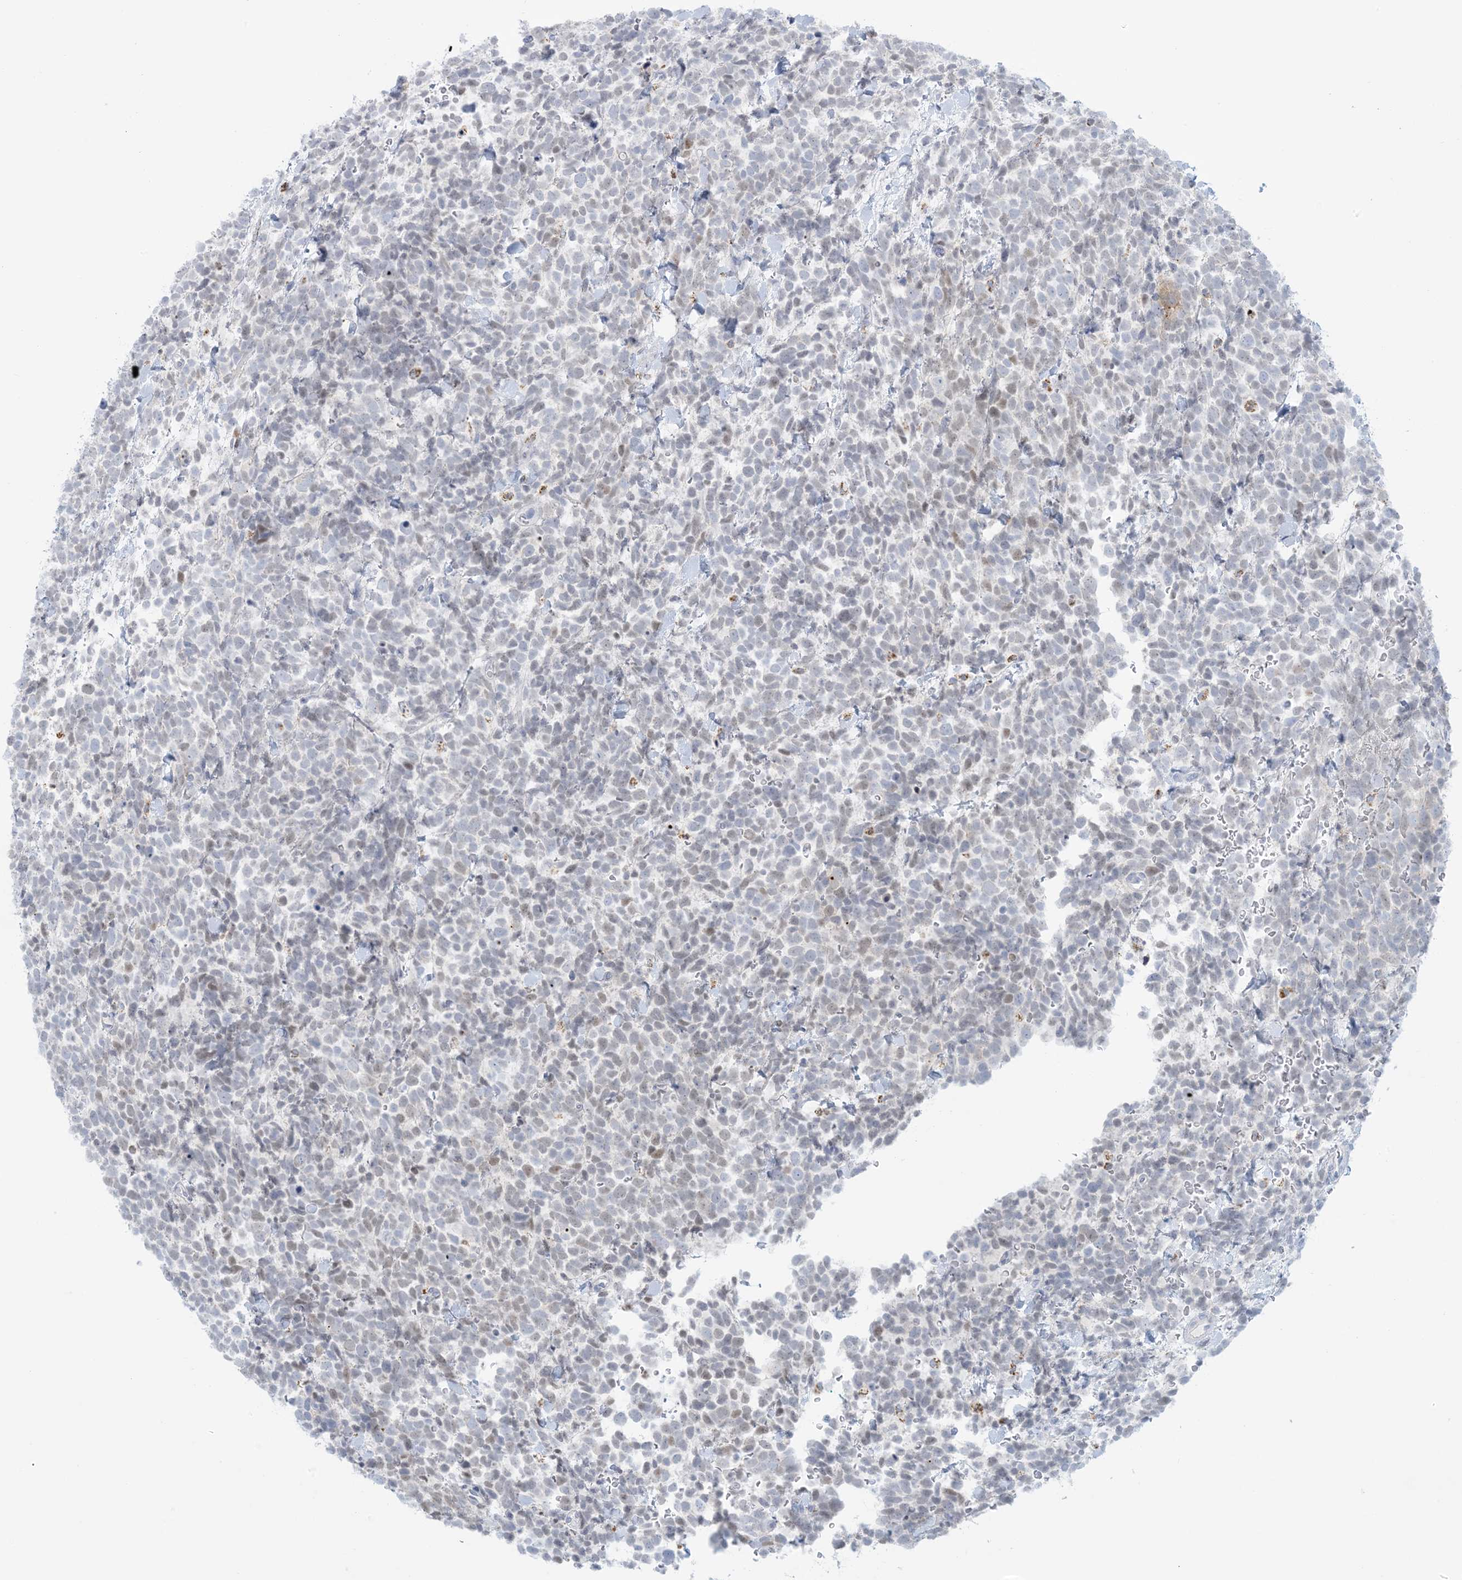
{"staining": {"intensity": "weak", "quantity": "<25%", "location": "nuclear"}, "tissue": "urothelial cancer", "cell_type": "Tumor cells", "image_type": "cancer", "snomed": [{"axis": "morphology", "description": "Urothelial carcinoma, High grade"}, {"axis": "topography", "description": "Urinary bladder"}], "caption": "Immunohistochemical staining of human urothelial carcinoma (high-grade) exhibits no significant positivity in tumor cells.", "gene": "ZDHHC4", "patient": {"sex": "female", "age": 82}}